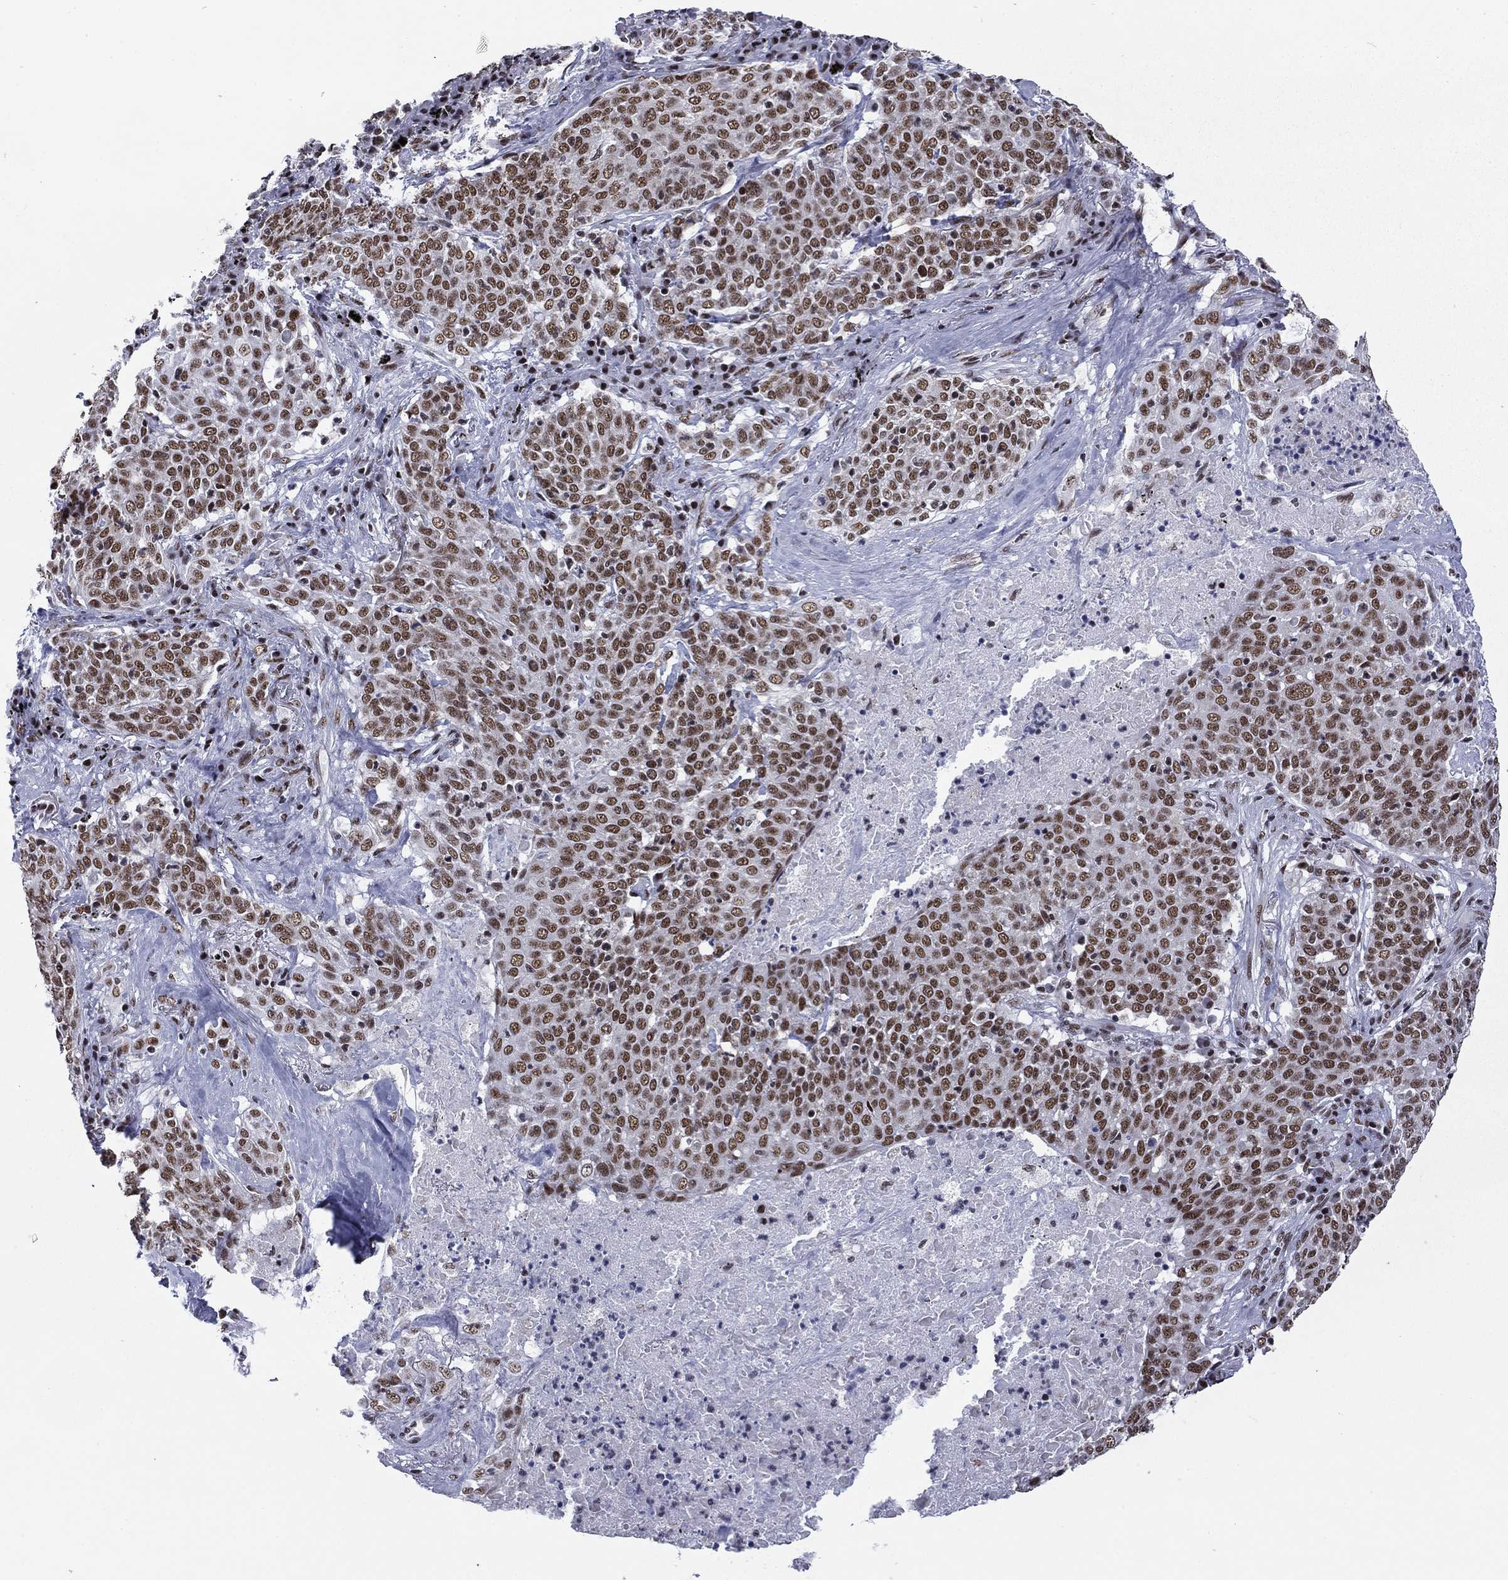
{"staining": {"intensity": "moderate", "quantity": "25%-75%", "location": "nuclear"}, "tissue": "lung cancer", "cell_type": "Tumor cells", "image_type": "cancer", "snomed": [{"axis": "morphology", "description": "Squamous cell carcinoma, NOS"}, {"axis": "topography", "description": "Lung"}], "caption": "Immunohistochemistry (IHC) image of neoplastic tissue: human lung cancer (squamous cell carcinoma) stained using immunohistochemistry (IHC) exhibits medium levels of moderate protein expression localized specifically in the nuclear of tumor cells, appearing as a nuclear brown color.", "gene": "ETV5", "patient": {"sex": "male", "age": 82}}